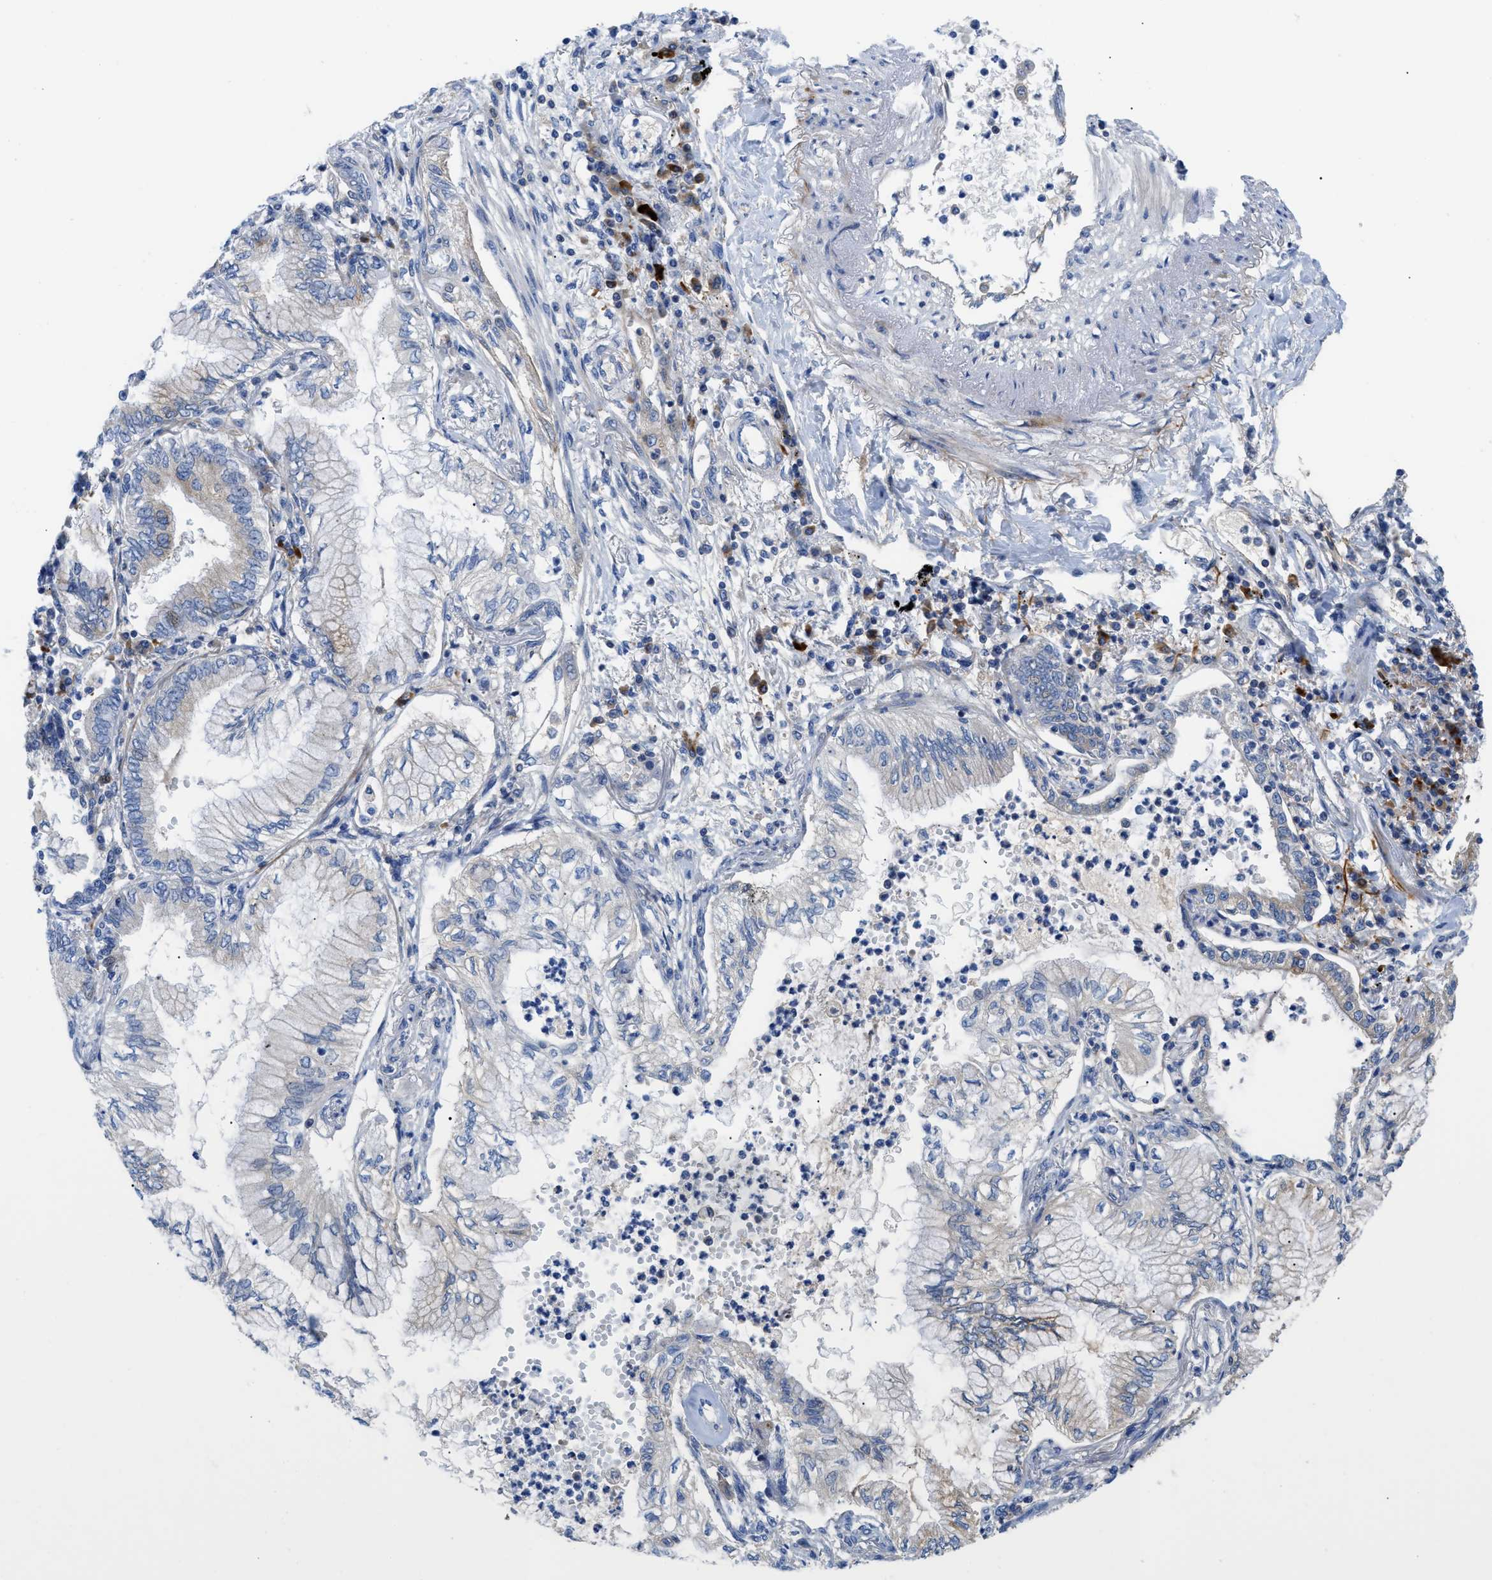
{"staining": {"intensity": "strong", "quantity": "<25%", "location": "cytoplasmic/membranous"}, "tissue": "lung cancer", "cell_type": "Tumor cells", "image_type": "cancer", "snomed": [{"axis": "morphology", "description": "Normal tissue, NOS"}, {"axis": "morphology", "description": "Adenocarcinoma, NOS"}, {"axis": "topography", "description": "Bronchus"}, {"axis": "topography", "description": "Lung"}], "caption": "The histopathology image exhibits staining of adenocarcinoma (lung), revealing strong cytoplasmic/membranous protein positivity (brown color) within tumor cells.", "gene": "OR9K2", "patient": {"sex": "female", "age": 70}}